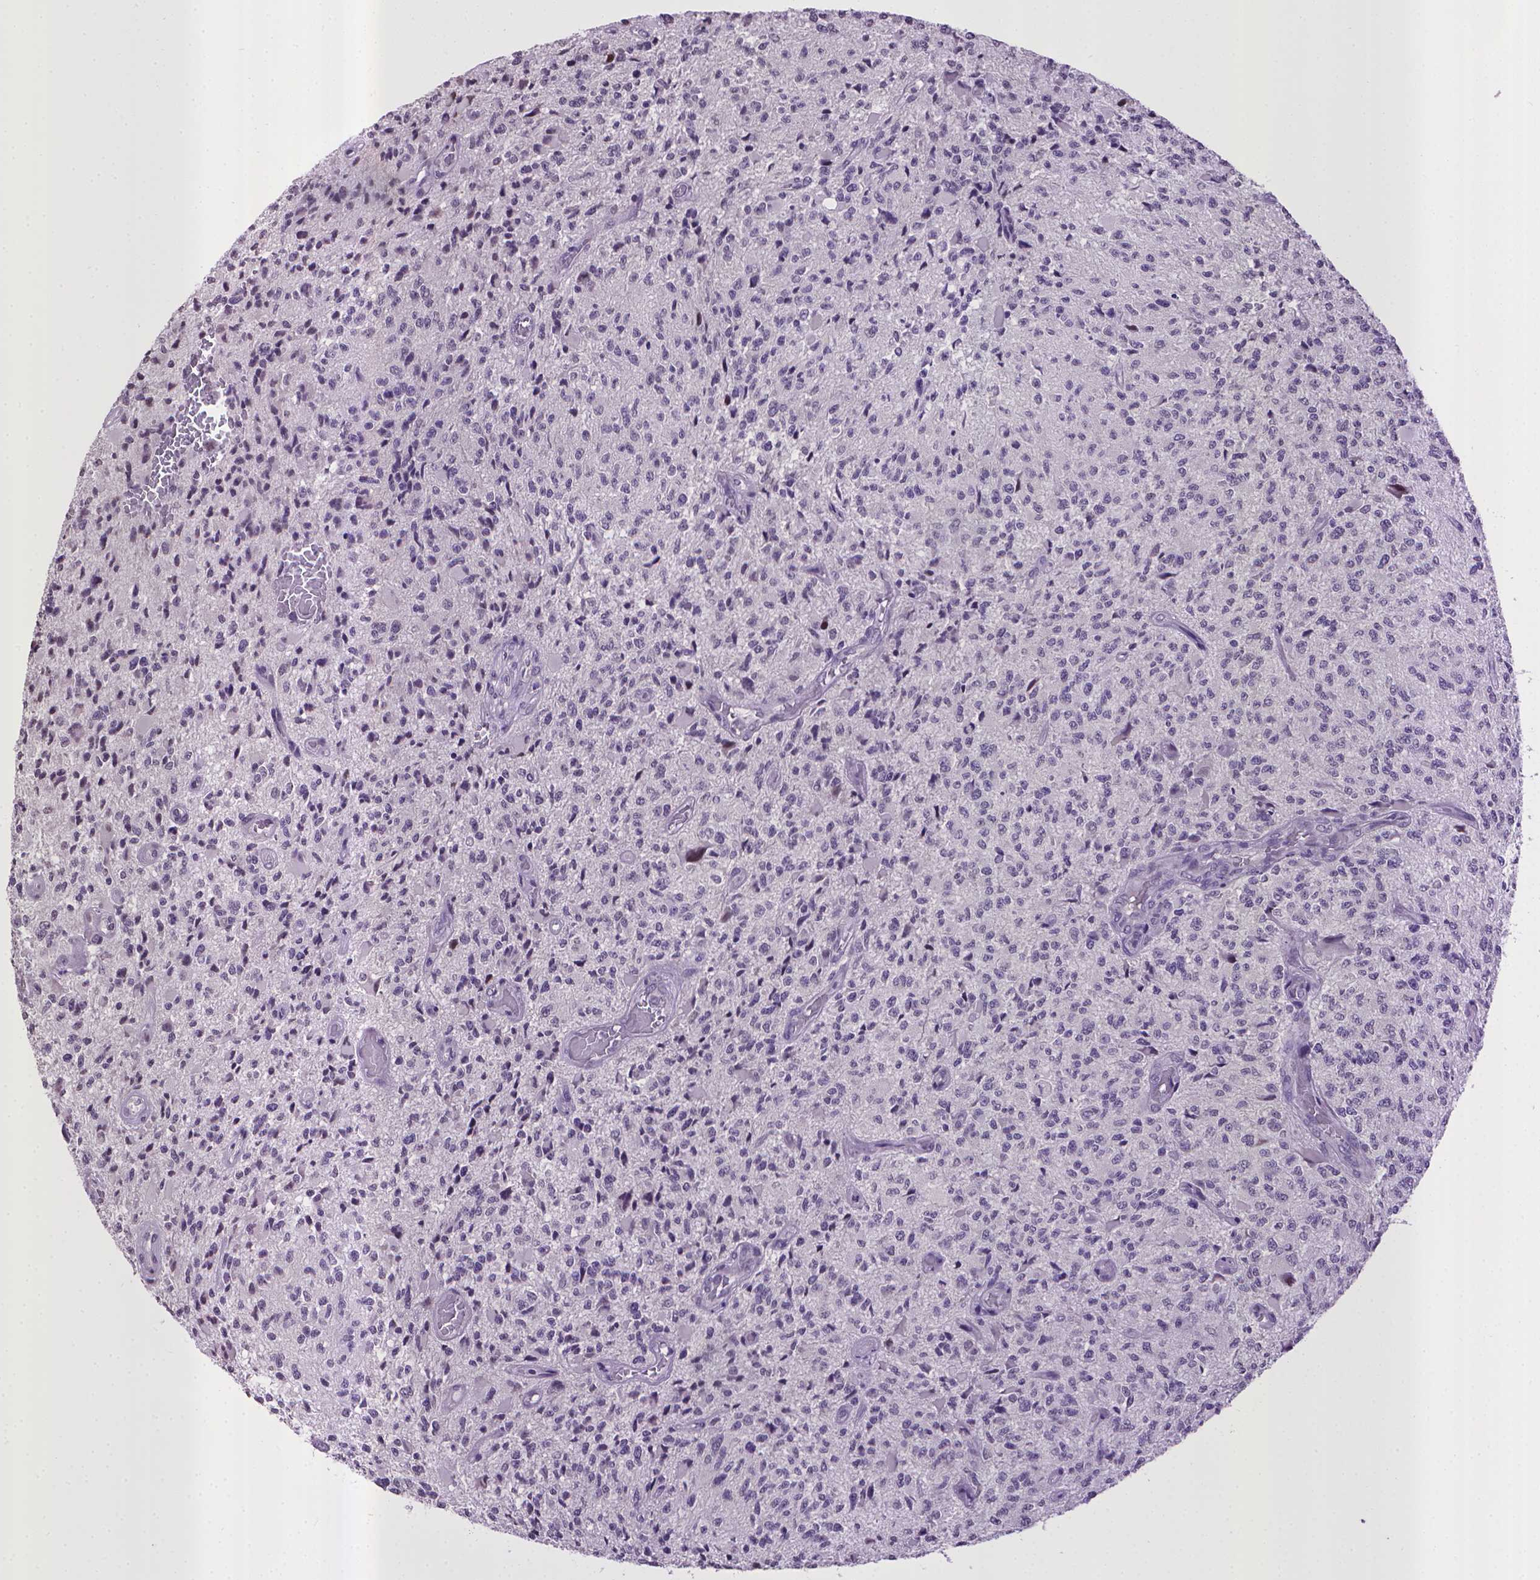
{"staining": {"intensity": "negative", "quantity": "none", "location": "none"}, "tissue": "glioma", "cell_type": "Tumor cells", "image_type": "cancer", "snomed": [{"axis": "morphology", "description": "Glioma, malignant, High grade"}, {"axis": "topography", "description": "Brain"}], "caption": "A micrograph of malignant glioma (high-grade) stained for a protein shows no brown staining in tumor cells. (DAB immunohistochemistry with hematoxylin counter stain).", "gene": "KMO", "patient": {"sex": "female", "age": 63}}